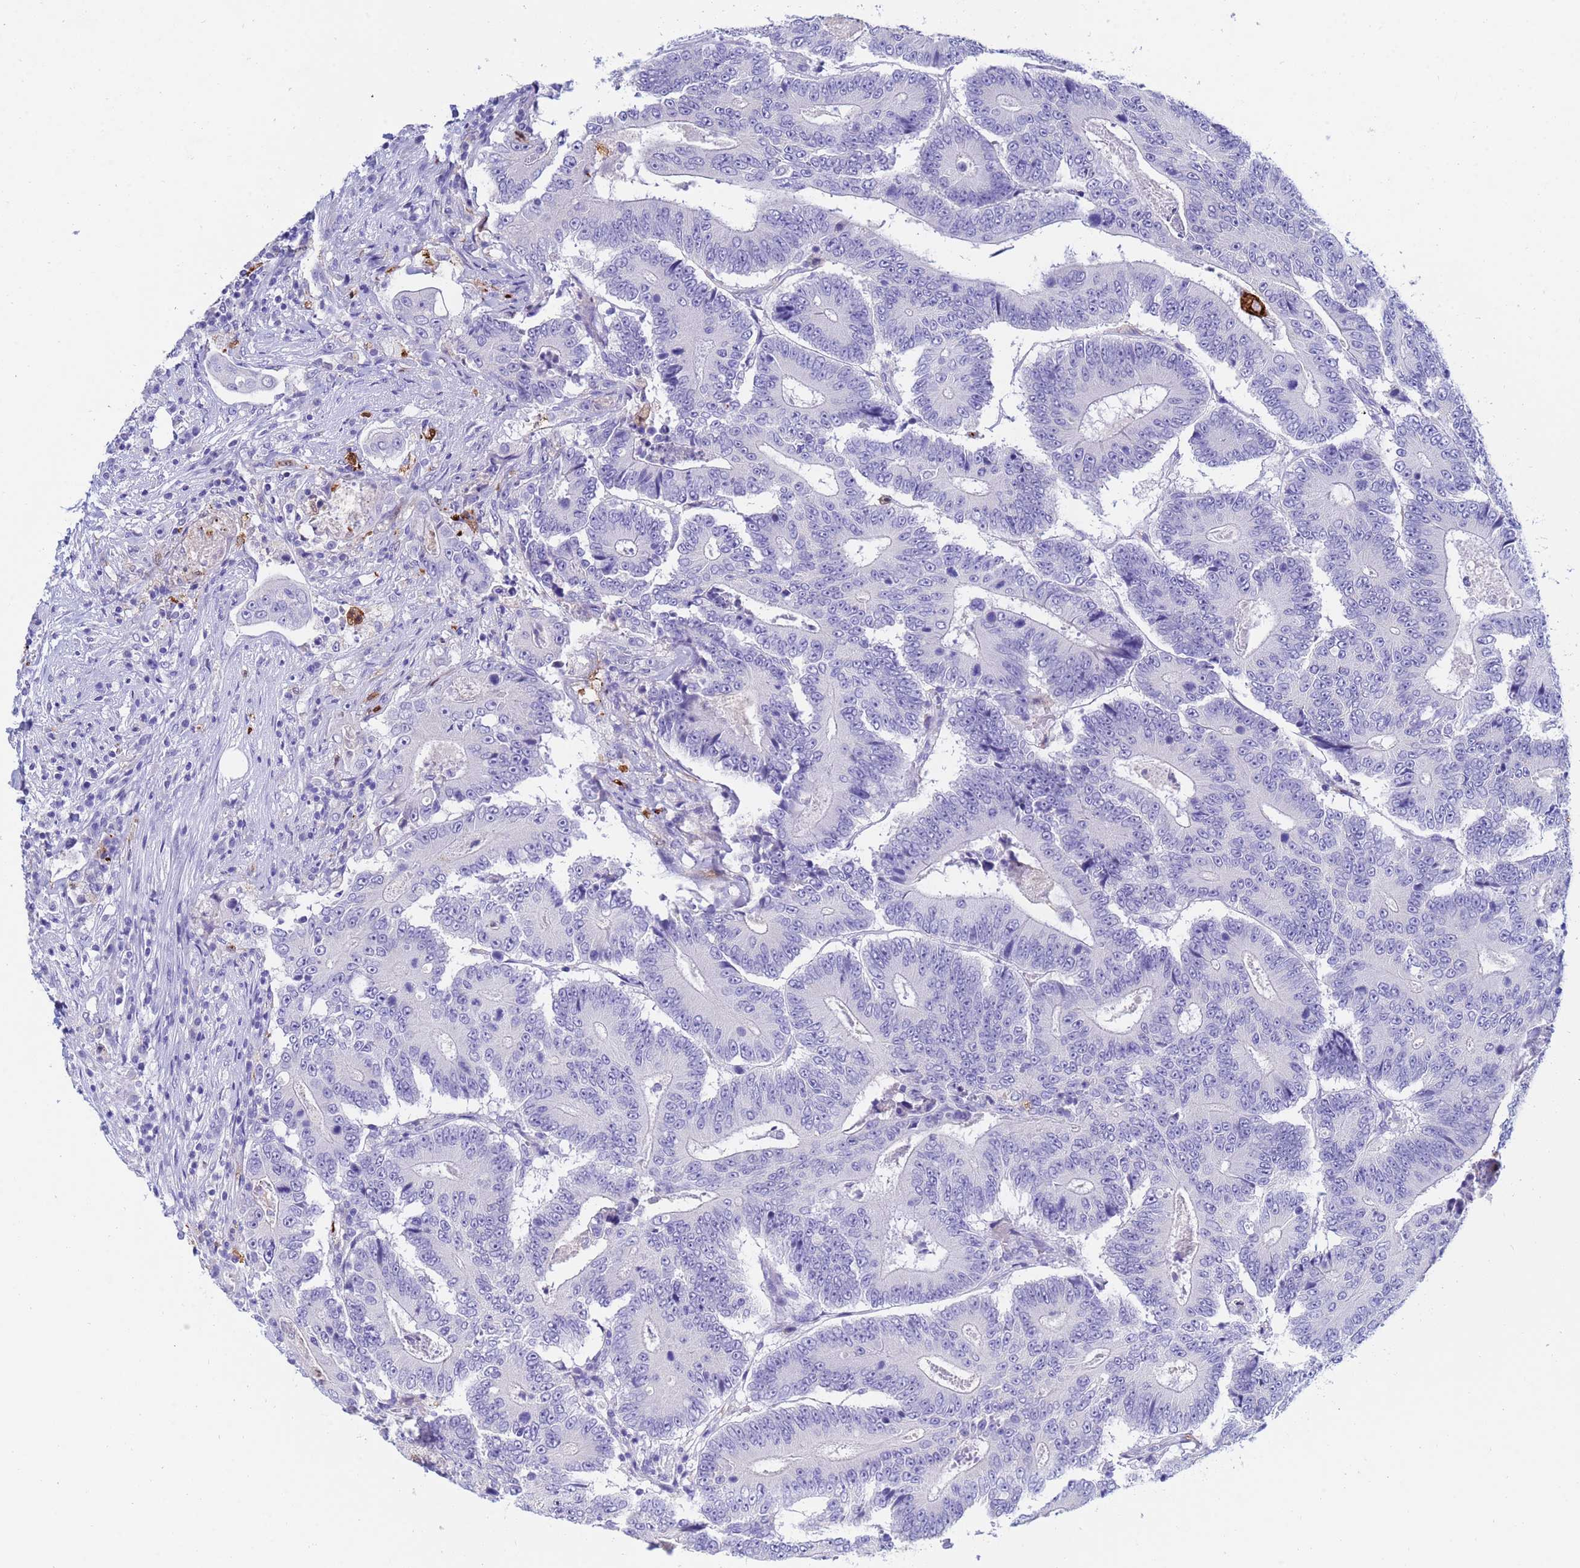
{"staining": {"intensity": "negative", "quantity": "none", "location": "none"}, "tissue": "colorectal cancer", "cell_type": "Tumor cells", "image_type": "cancer", "snomed": [{"axis": "morphology", "description": "Adenocarcinoma, NOS"}, {"axis": "topography", "description": "Colon"}], "caption": "A high-resolution image shows immunohistochemistry staining of adenocarcinoma (colorectal), which reveals no significant staining in tumor cells.", "gene": "CSTB", "patient": {"sex": "male", "age": 83}}